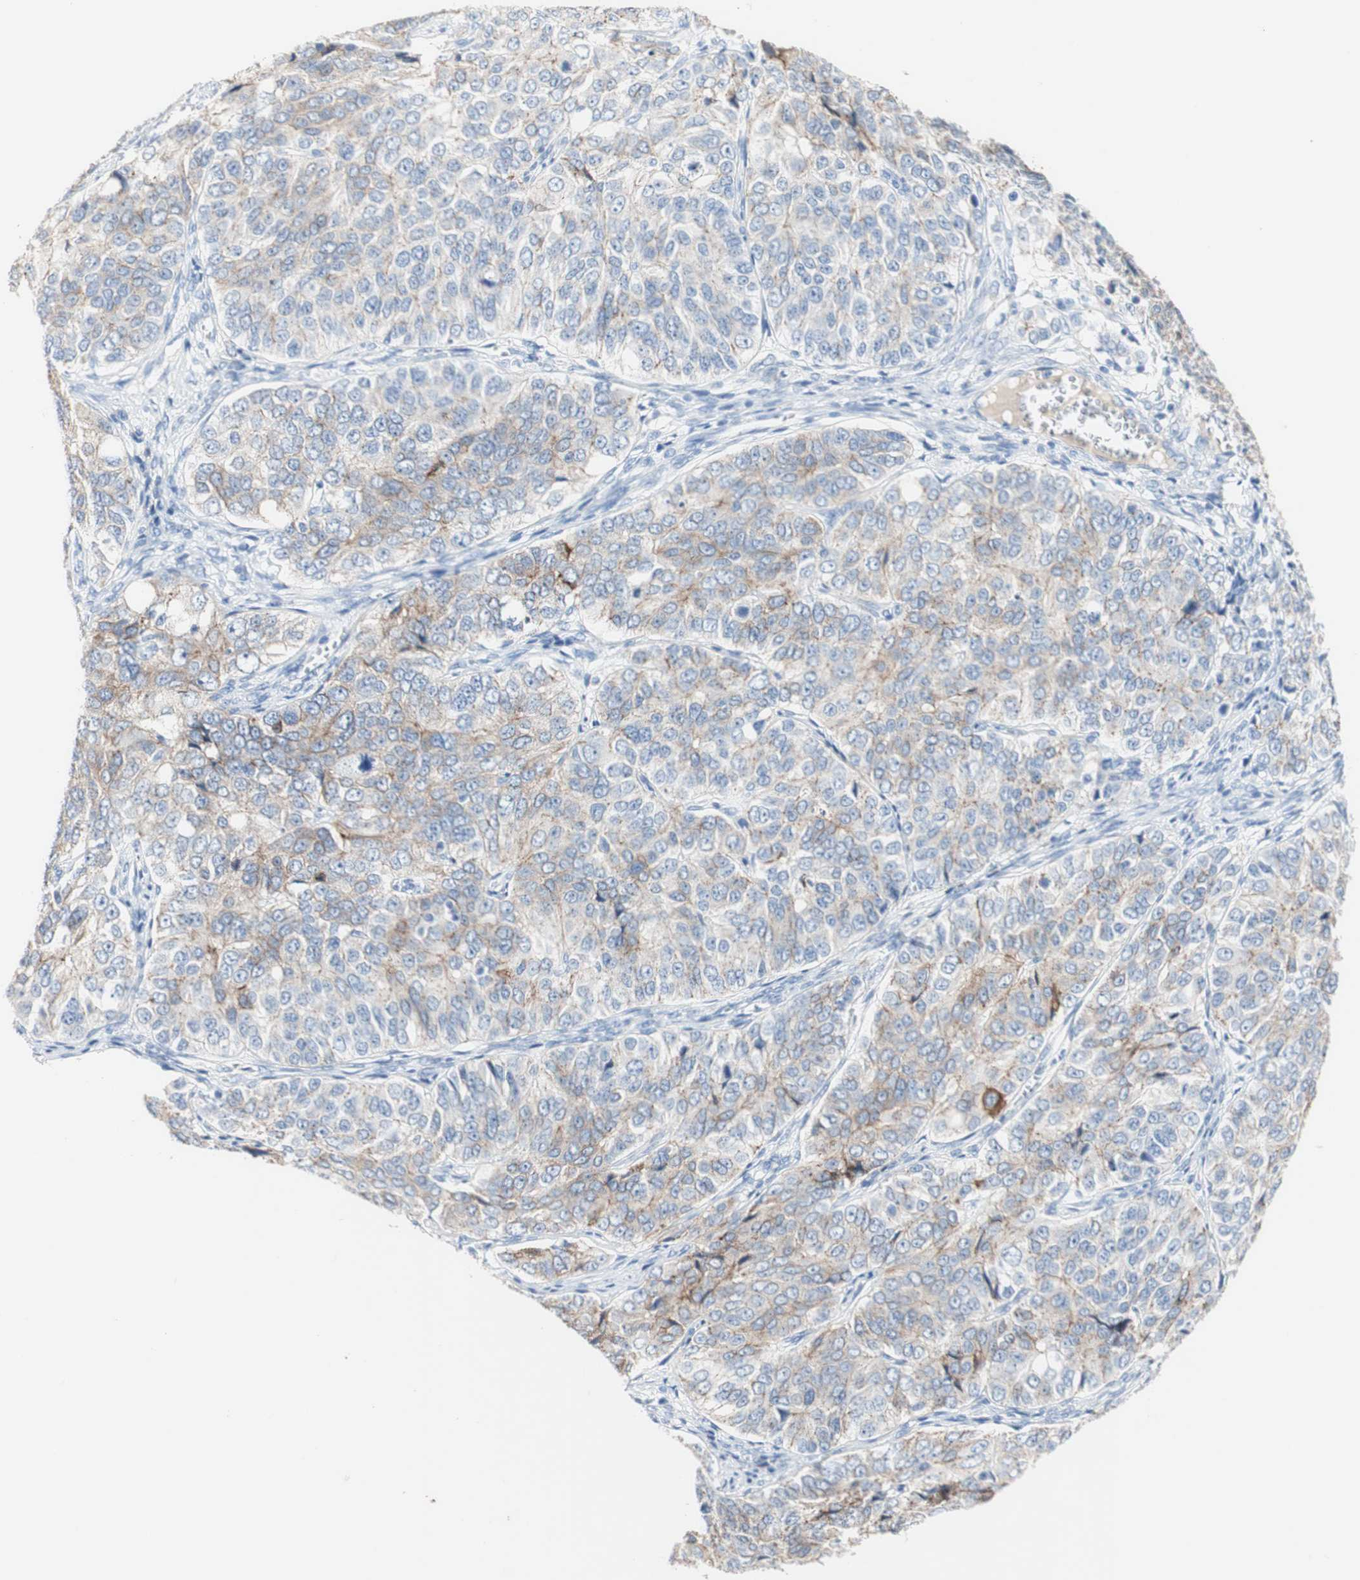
{"staining": {"intensity": "weak", "quantity": "25%-75%", "location": "cytoplasmic/membranous"}, "tissue": "ovarian cancer", "cell_type": "Tumor cells", "image_type": "cancer", "snomed": [{"axis": "morphology", "description": "Carcinoma, endometroid"}, {"axis": "topography", "description": "Ovary"}], "caption": "Protein staining by IHC displays weak cytoplasmic/membranous positivity in approximately 25%-75% of tumor cells in ovarian cancer.", "gene": "DSC2", "patient": {"sex": "female", "age": 51}}